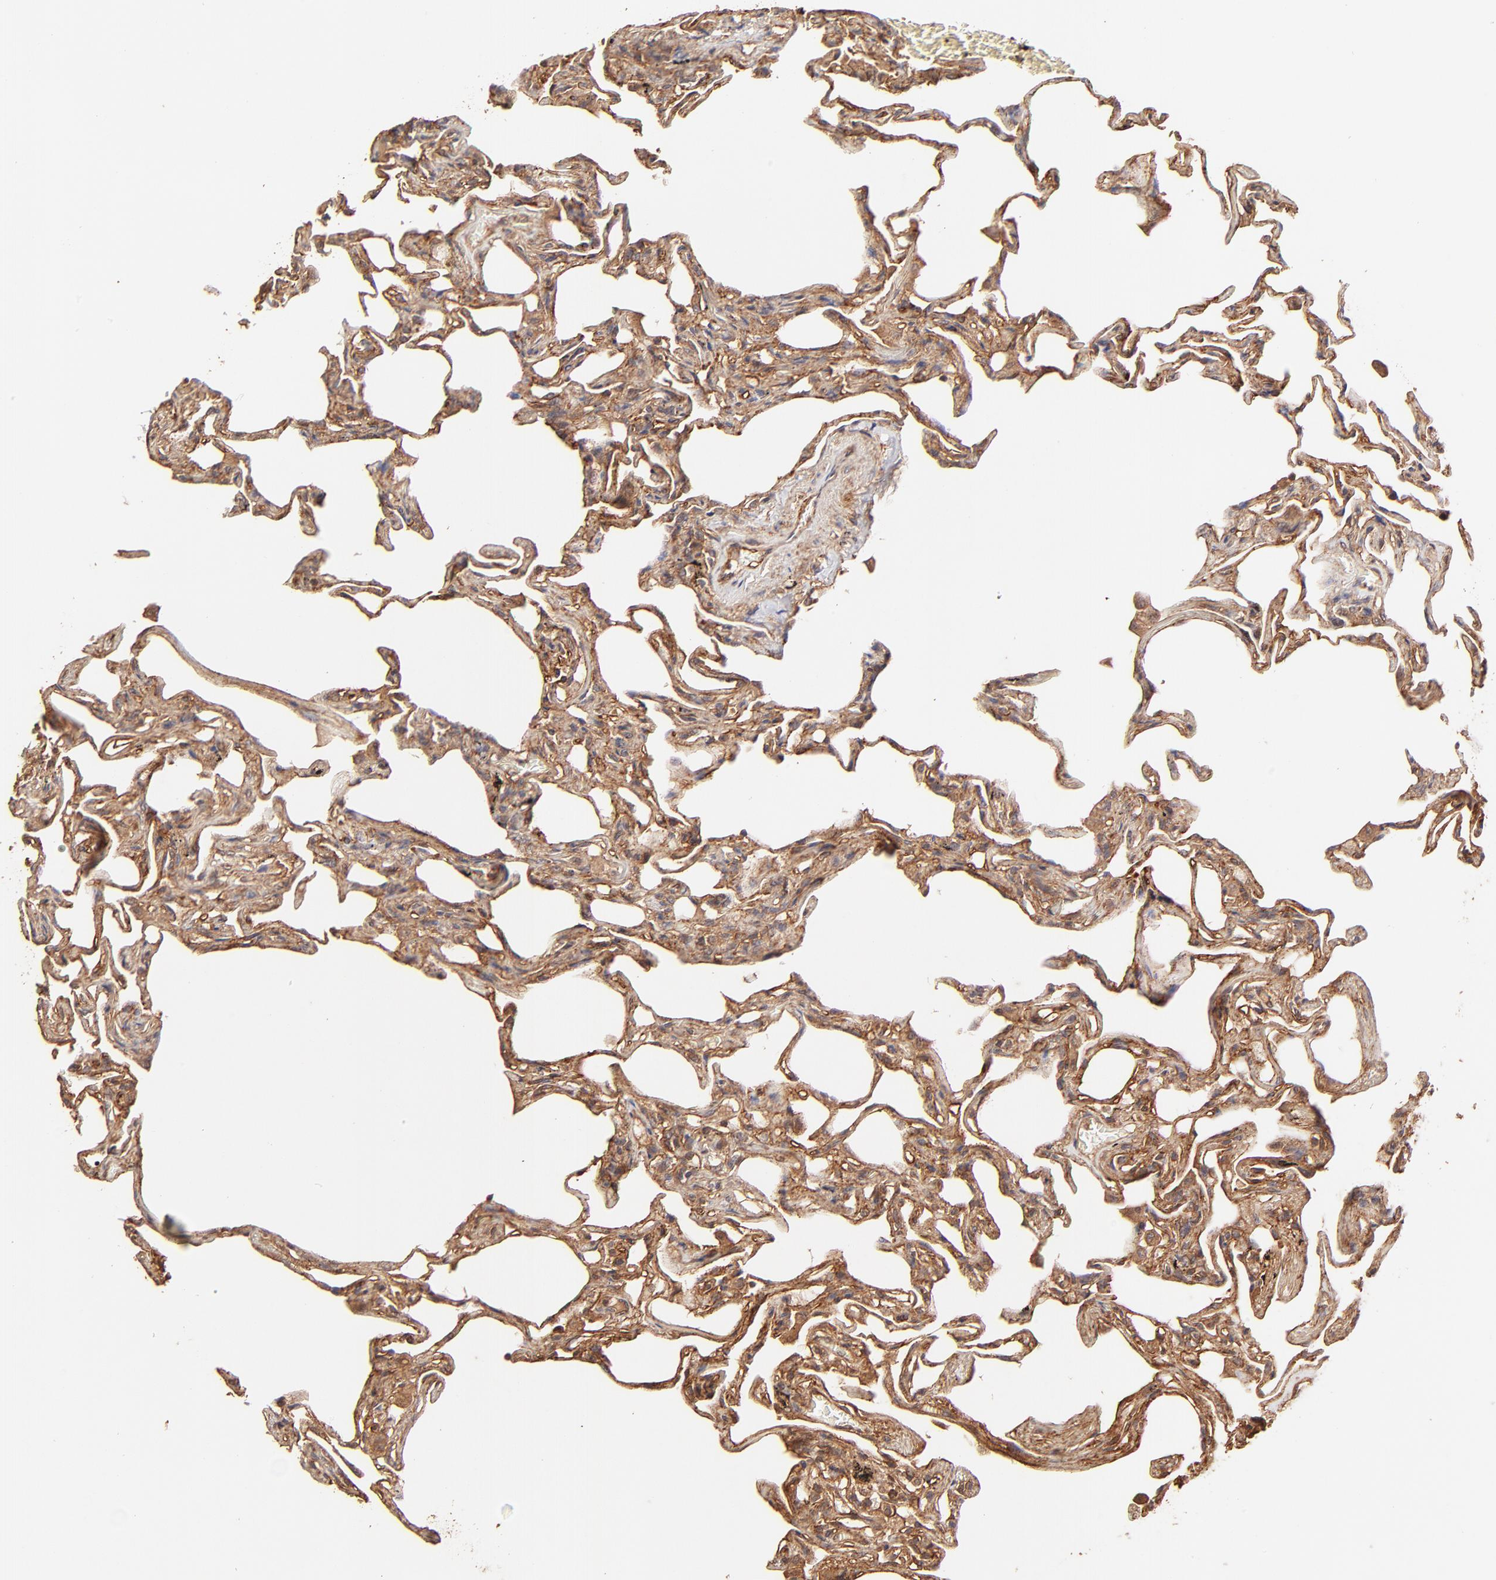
{"staining": {"intensity": "moderate", "quantity": ">75%", "location": "cytoplasmic/membranous"}, "tissue": "lung", "cell_type": "Alveolar cells", "image_type": "normal", "snomed": [{"axis": "morphology", "description": "Normal tissue, NOS"}, {"axis": "morphology", "description": "Inflammation, NOS"}, {"axis": "topography", "description": "Lung"}], "caption": "Immunohistochemistry (IHC) photomicrograph of normal lung: lung stained using immunohistochemistry (IHC) shows medium levels of moderate protein expression localized specifically in the cytoplasmic/membranous of alveolar cells, appearing as a cytoplasmic/membranous brown color.", "gene": "ITGB1", "patient": {"sex": "male", "age": 69}}